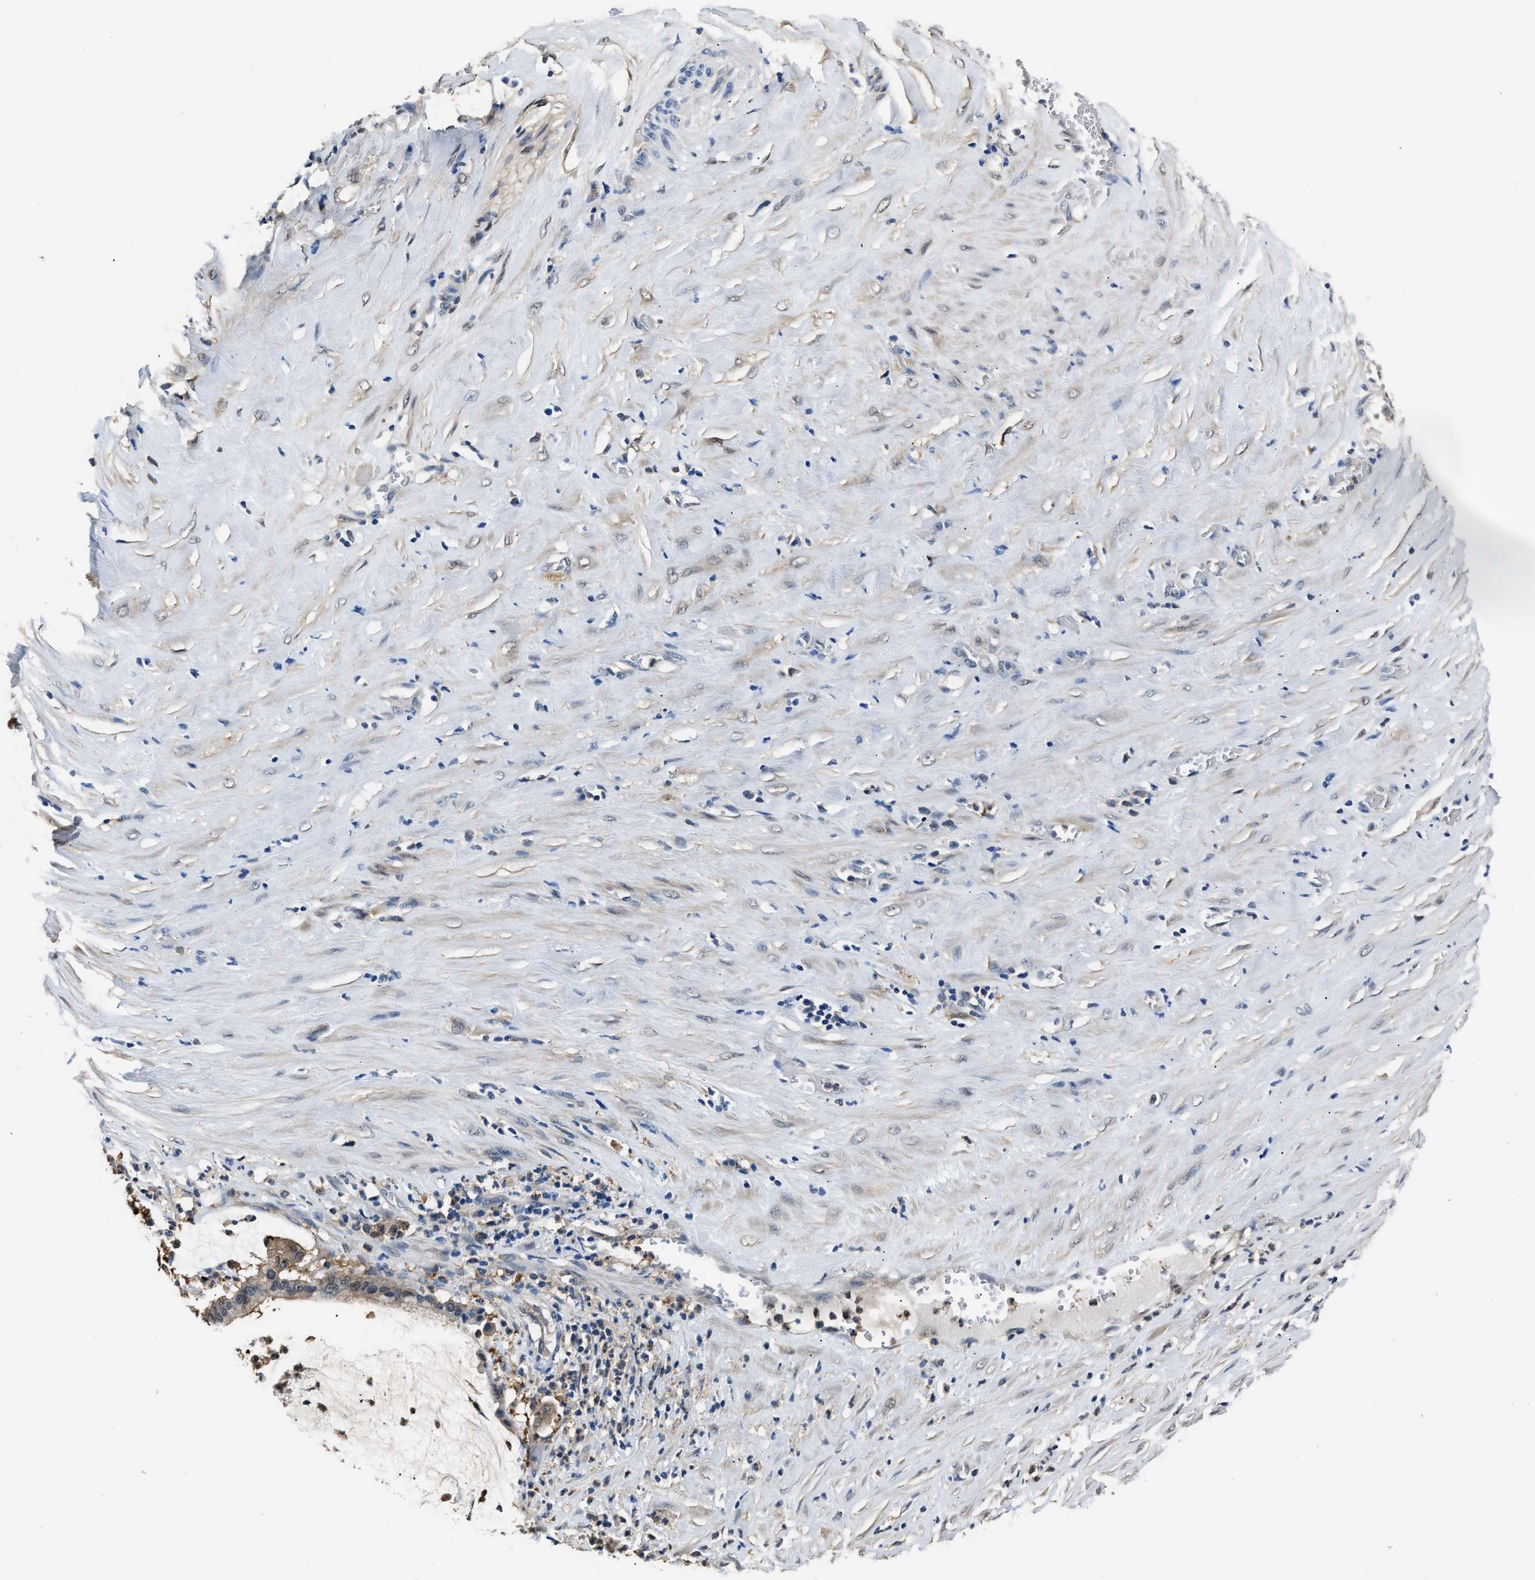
{"staining": {"intensity": "weak", "quantity": ">75%", "location": "cytoplasmic/membranous"}, "tissue": "pancreatic cancer", "cell_type": "Tumor cells", "image_type": "cancer", "snomed": [{"axis": "morphology", "description": "Adenocarcinoma, NOS"}, {"axis": "topography", "description": "Pancreas"}], "caption": "There is low levels of weak cytoplasmic/membranous positivity in tumor cells of pancreatic cancer, as demonstrated by immunohistochemical staining (brown color).", "gene": "GSTP1", "patient": {"sex": "male", "age": 41}}